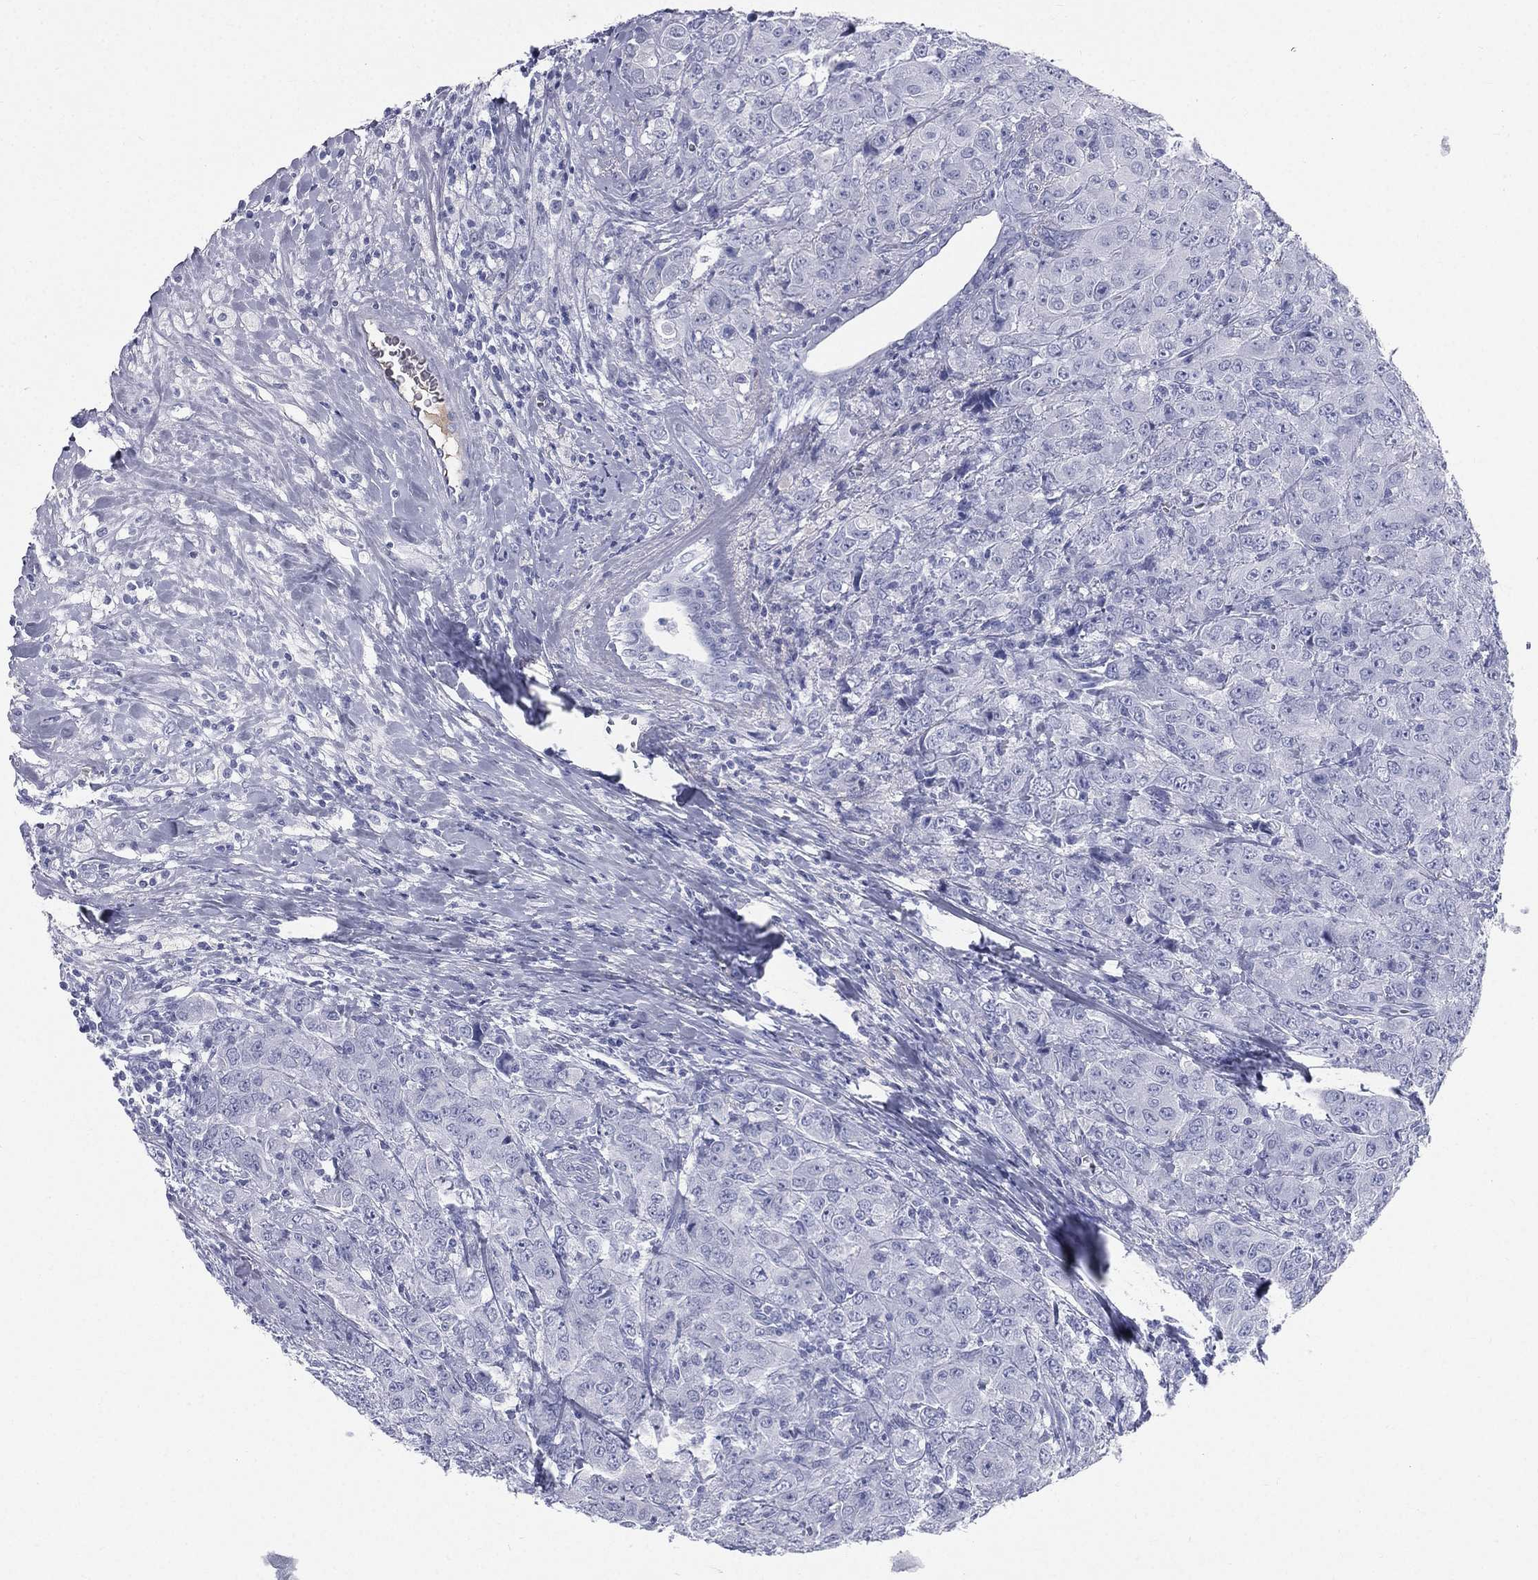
{"staining": {"intensity": "negative", "quantity": "none", "location": "none"}, "tissue": "breast cancer", "cell_type": "Tumor cells", "image_type": "cancer", "snomed": [{"axis": "morphology", "description": "Duct carcinoma"}, {"axis": "topography", "description": "Breast"}], "caption": "Immunohistochemical staining of human invasive ductal carcinoma (breast) demonstrates no significant expression in tumor cells.", "gene": "HP", "patient": {"sex": "female", "age": 43}}